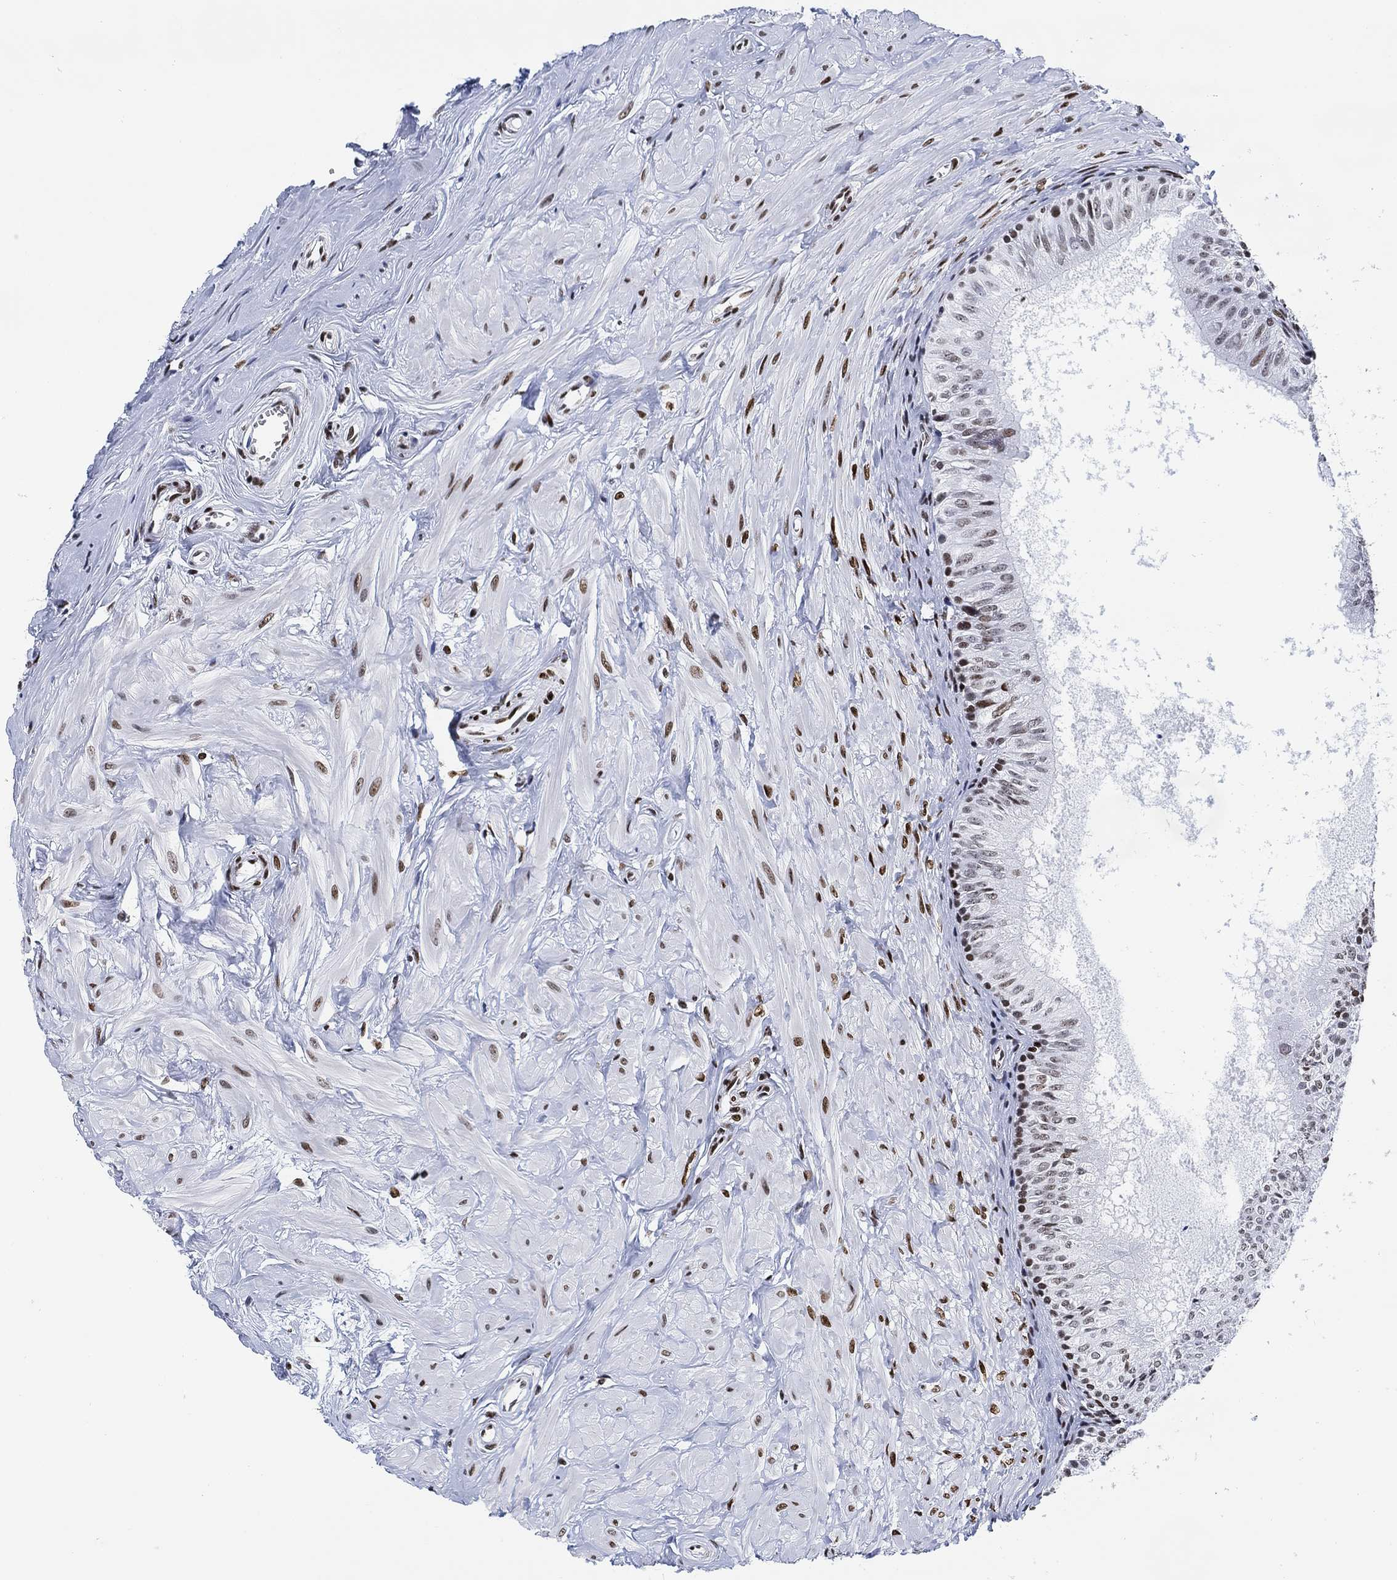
{"staining": {"intensity": "moderate", "quantity": "25%-75%", "location": "nuclear"}, "tissue": "epididymis", "cell_type": "Glandular cells", "image_type": "normal", "snomed": [{"axis": "morphology", "description": "Normal tissue, NOS"}, {"axis": "topography", "description": "Epididymis"}], "caption": "Epididymis stained with immunohistochemistry demonstrates moderate nuclear positivity in about 25%-75% of glandular cells. (IHC, brightfield microscopy, high magnification).", "gene": "H1", "patient": {"sex": "male", "age": 33}}